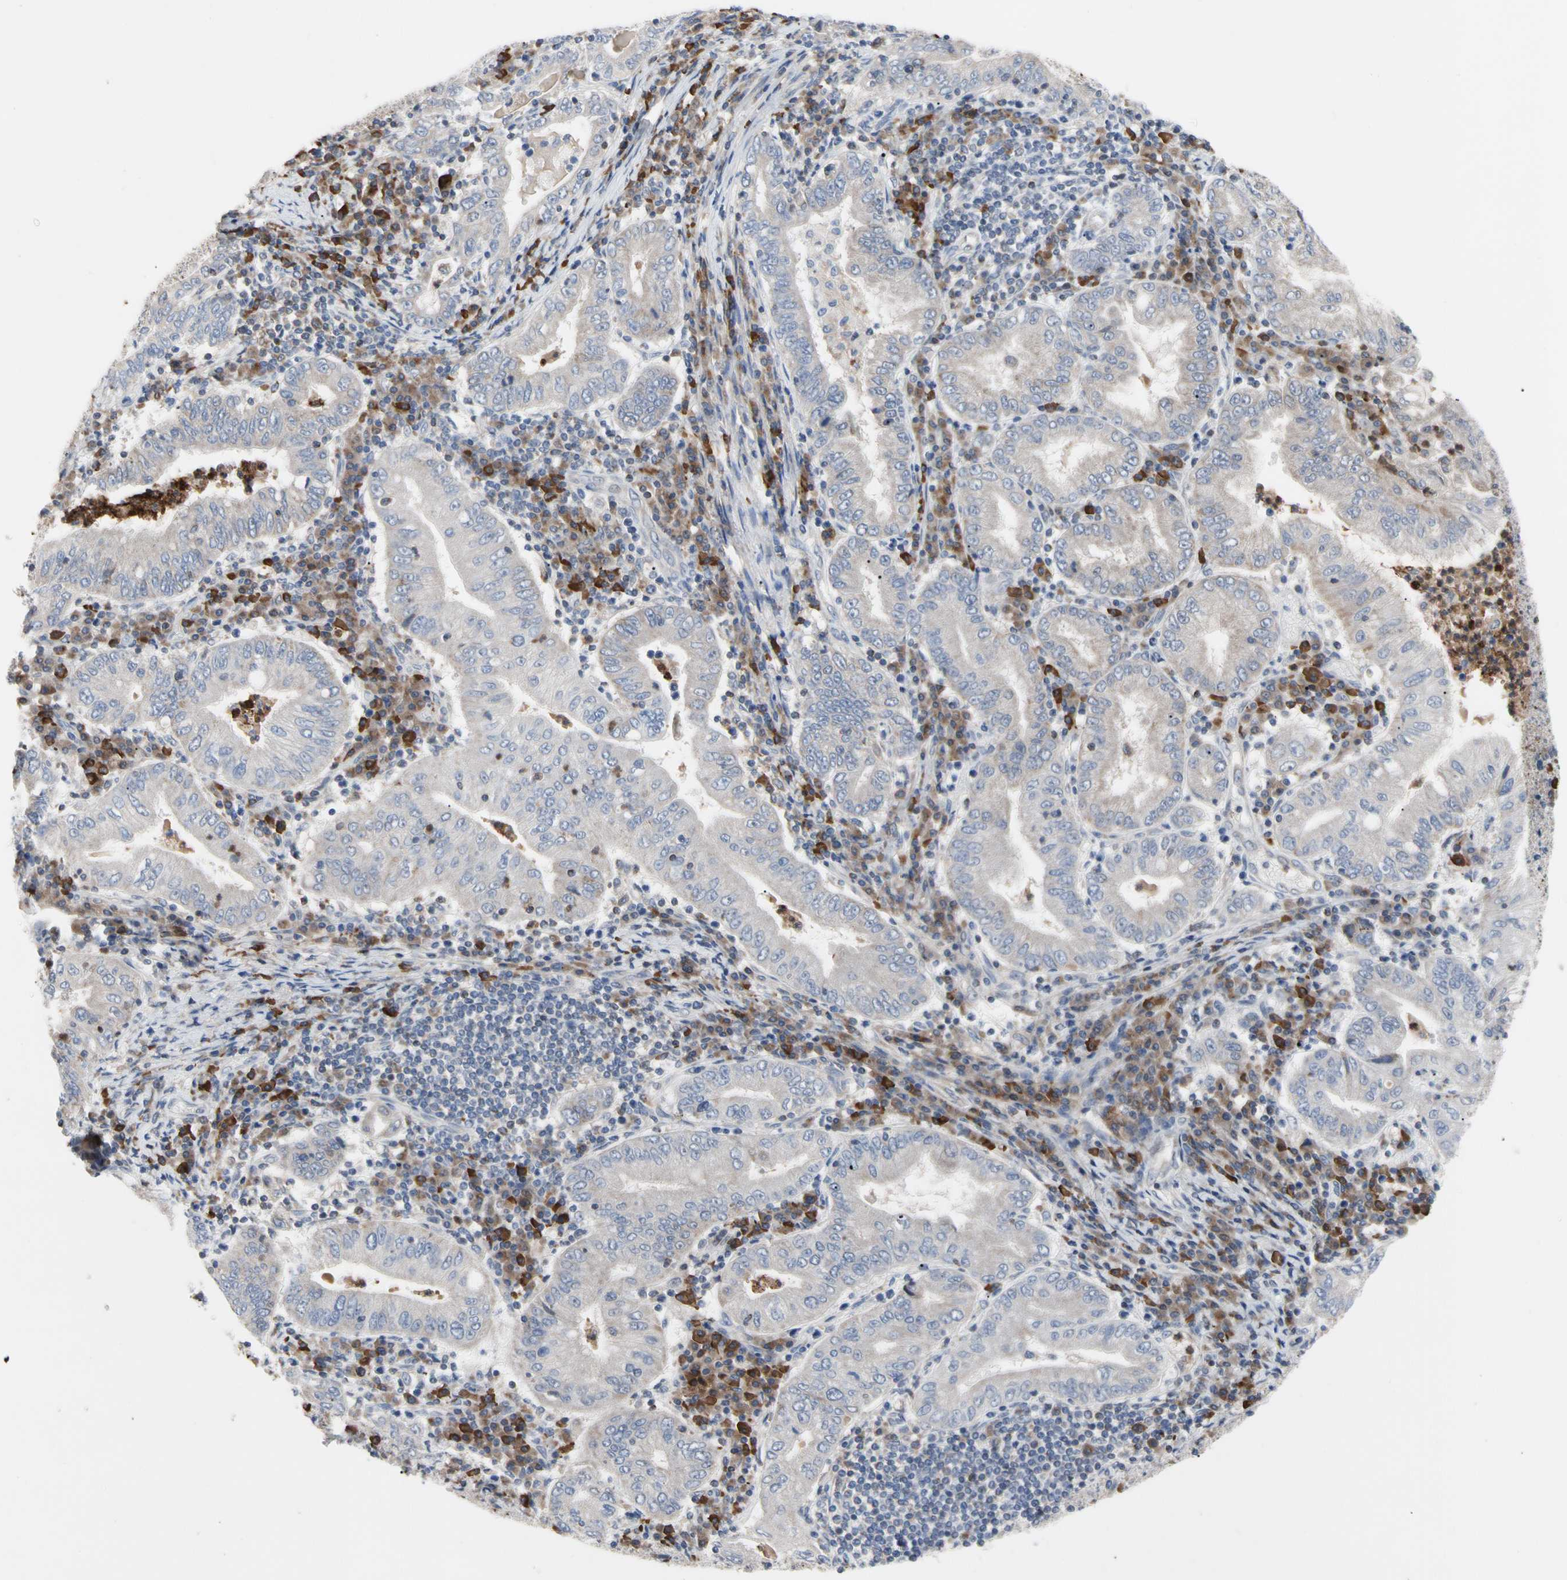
{"staining": {"intensity": "negative", "quantity": "none", "location": "none"}, "tissue": "stomach cancer", "cell_type": "Tumor cells", "image_type": "cancer", "snomed": [{"axis": "morphology", "description": "Normal tissue, NOS"}, {"axis": "morphology", "description": "Adenocarcinoma, NOS"}, {"axis": "topography", "description": "Esophagus"}, {"axis": "topography", "description": "Stomach, upper"}, {"axis": "topography", "description": "Peripheral nerve tissue"}], "caption": "Tumor cells are negative for brown protein staining in adenocarcinoma (stomach).", "gene": "MCL1", "patient": {"sex": "male", "age": 62}}